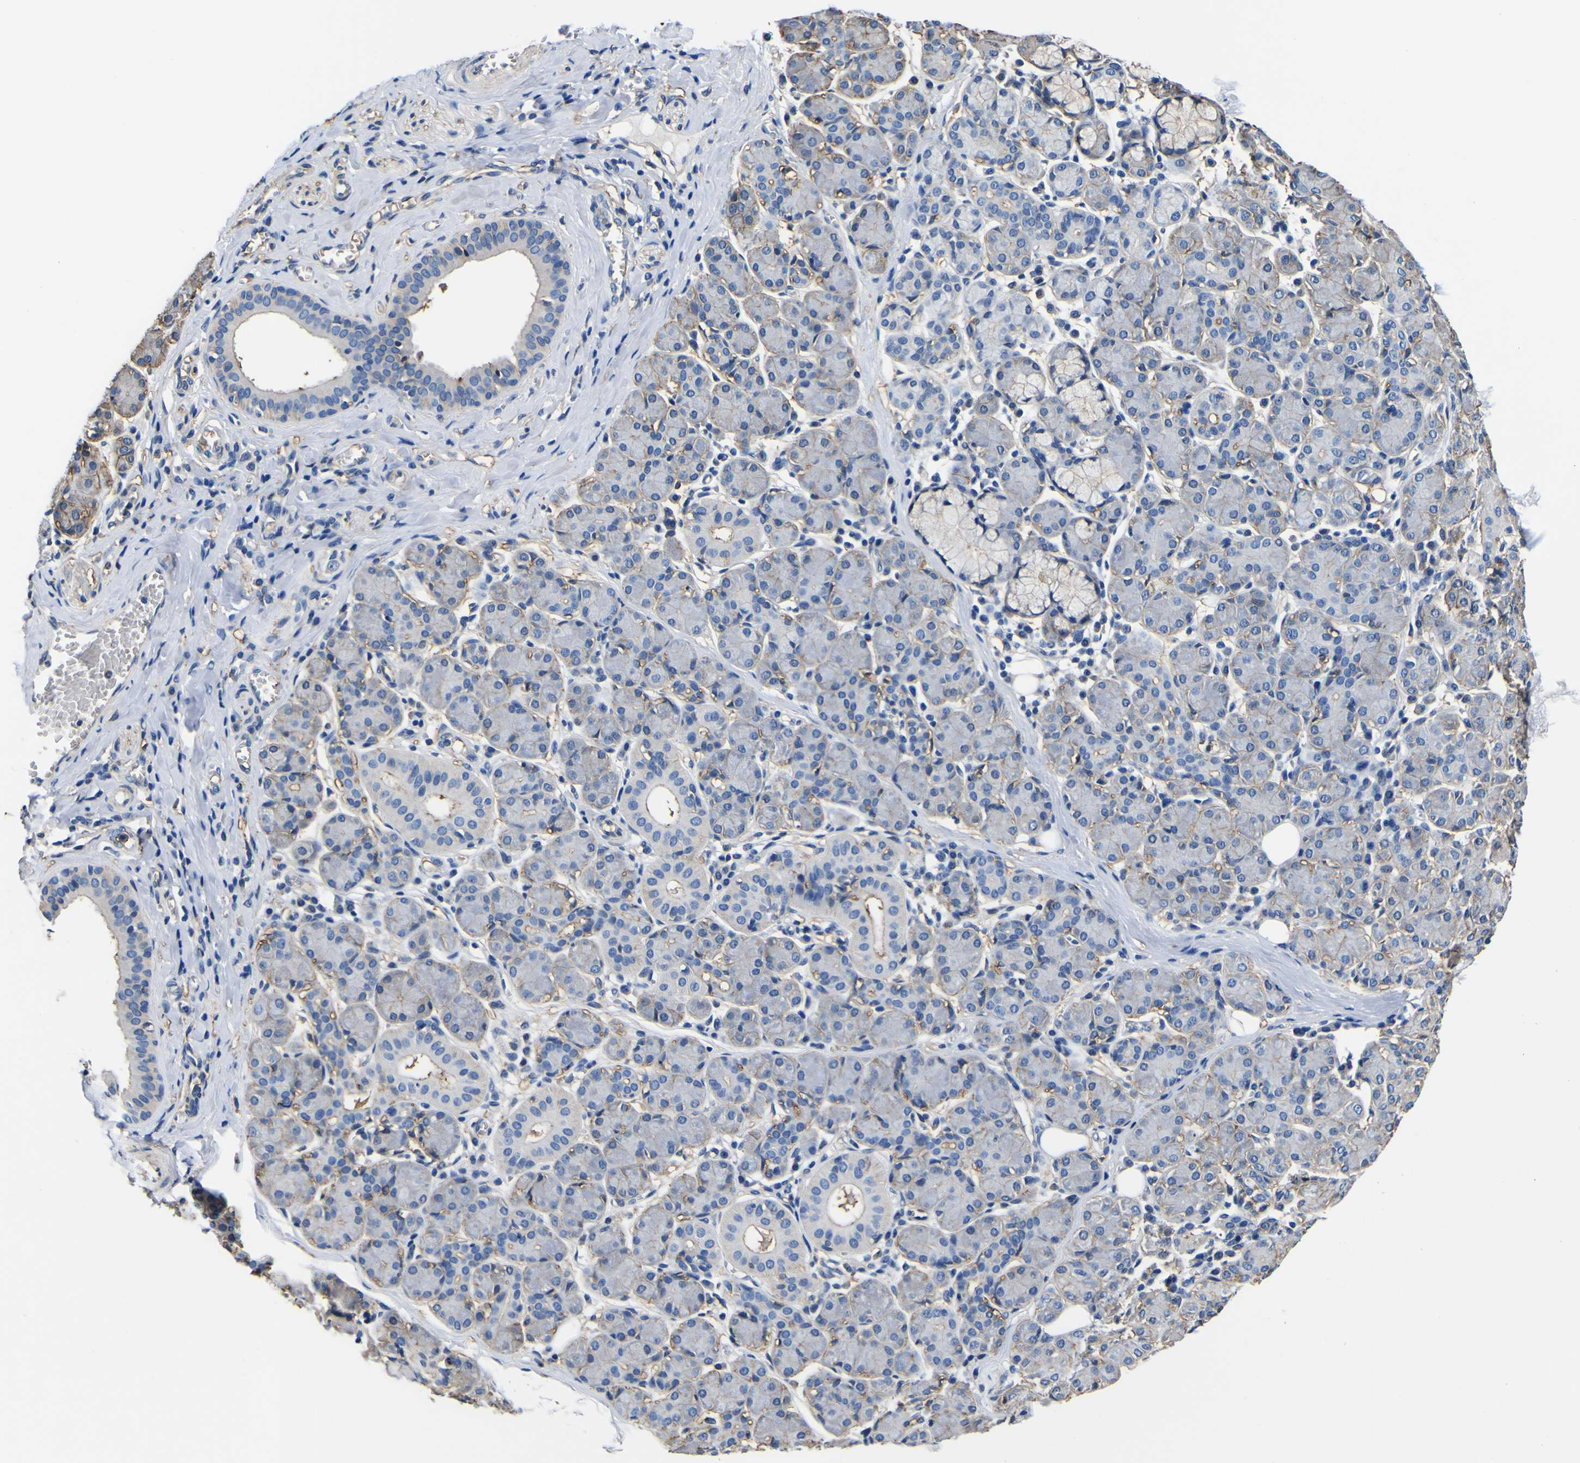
{"staining": {"intensity": "weak", "quantity": "25%-75%", "location": "cytoplasmic/membranous"}, "tissue": "salivary gland", "cell_type": "Glandular cells", "image_type": "normal", "snomed": [{"axis": "morphology", "description": "Normal tissue, NOS"}, {"axis": "morphology", "description": "Inflammation, NOS"}, {"axis": "topography", "description": "Lymph node"}, {"axis": "topography", "description": "Salivary gland"}], "caption": "Weak cytoplasmic/membranous protein expression is appreciated in approximately 25%-75% of glandular cells in salivary gland. The staining was performed using DAB to visualize the protein expression in brown, while the nuclei were stained in blue with hematoxylin (Magnification: 20x).", "gene": "PXDN", "patient": {"sex": "male", "age": 3}}